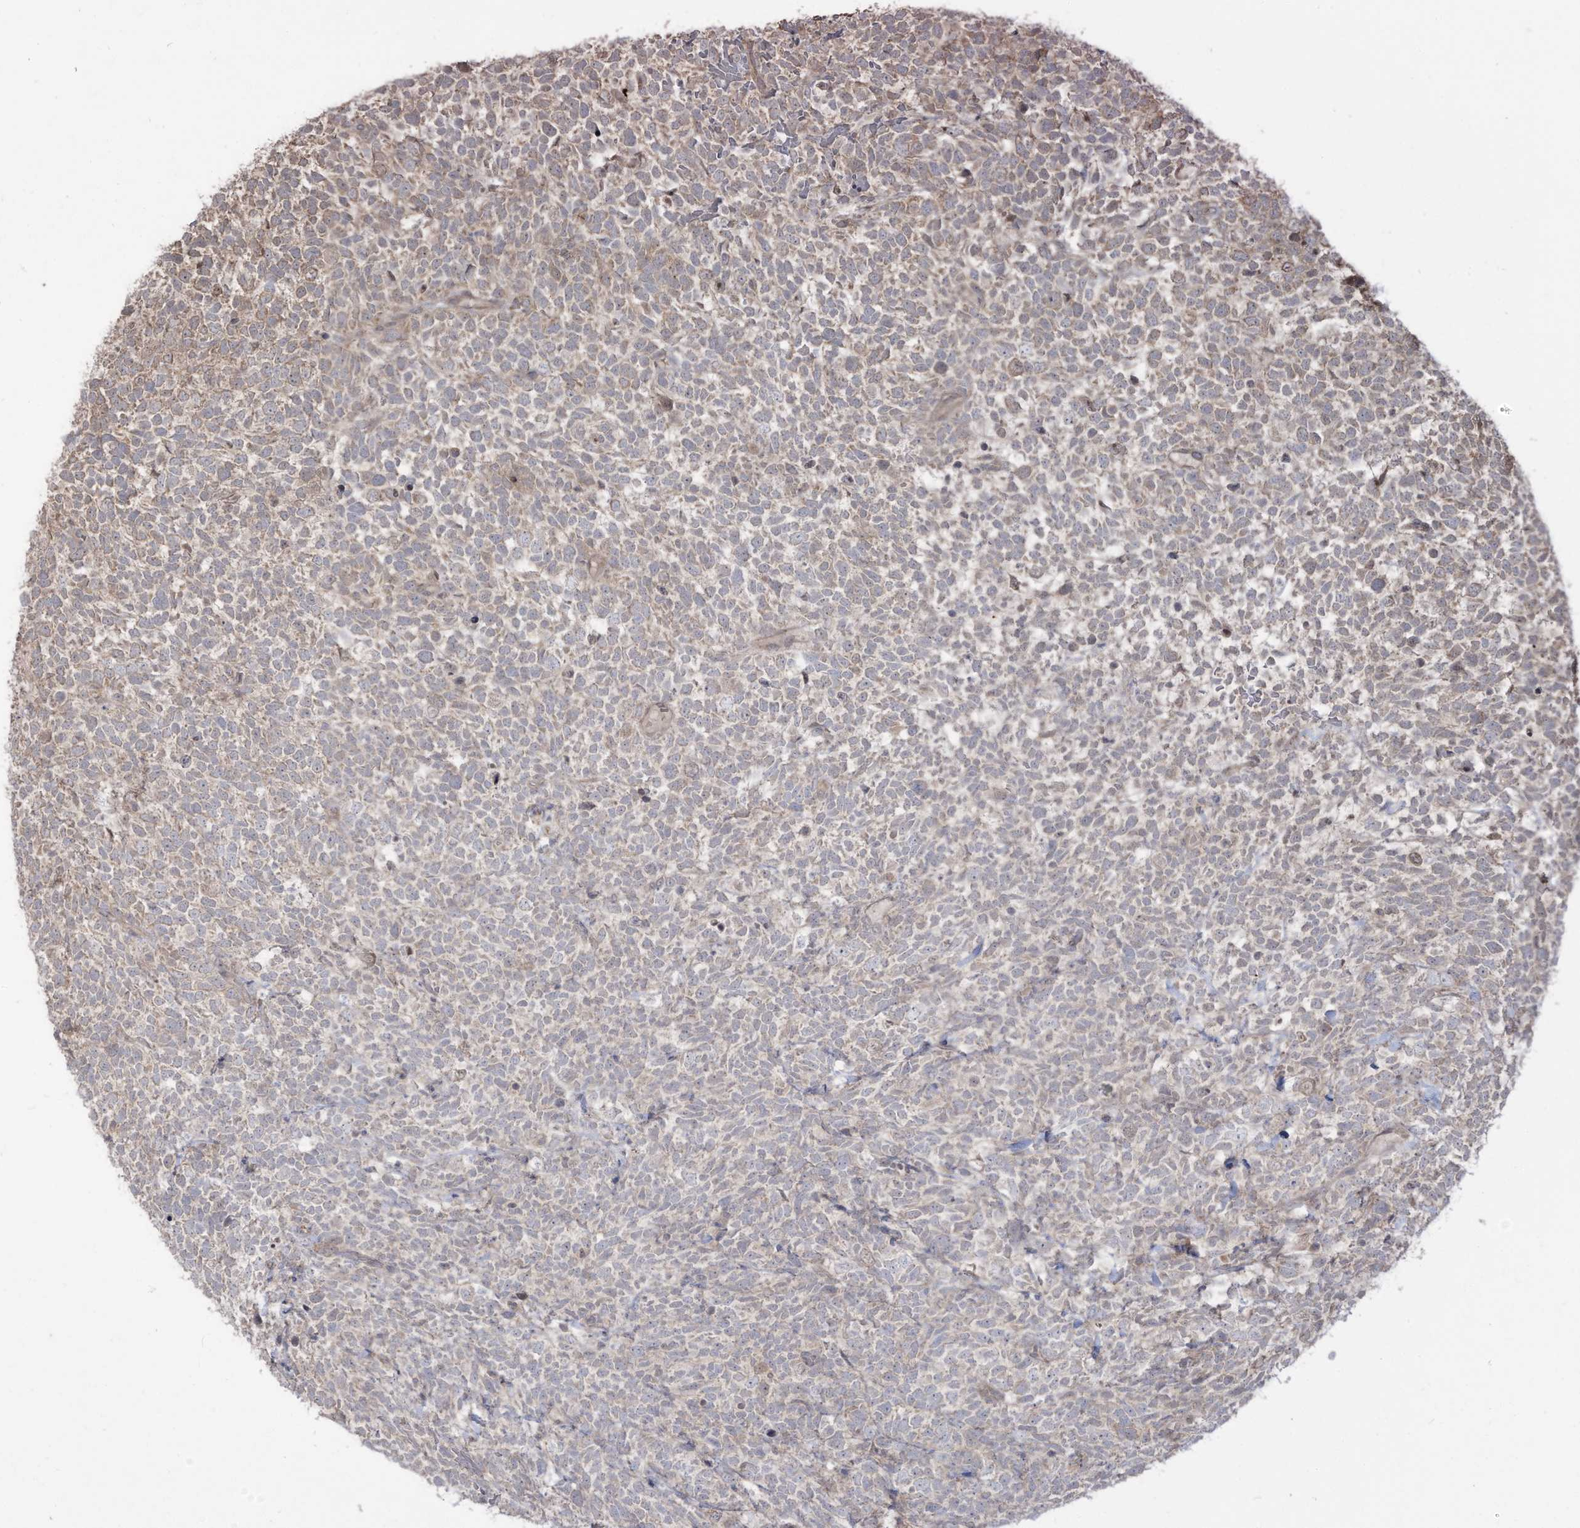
{"staining": {"intensity": "weak", "quantity": "<25%", "location": "cytoplasmic/membranous"}, "tissue": "urothelial cancer", "cell_type": "Tumor cells", "image_type": "cancer", "snomed": [{"axis": "morphology", "description": "Urothelial carcinoma, High grade"}, {"axis": "topography", "description": "Urinary bladder"}], "caption": "DAB (3,3'-diaminobenzidine) immunohistochemical staining of urothelial cancer exhibits no significant staining in tumor cells.", "gene": "CARF", "patient": {"sex": "female", "age": 82}}